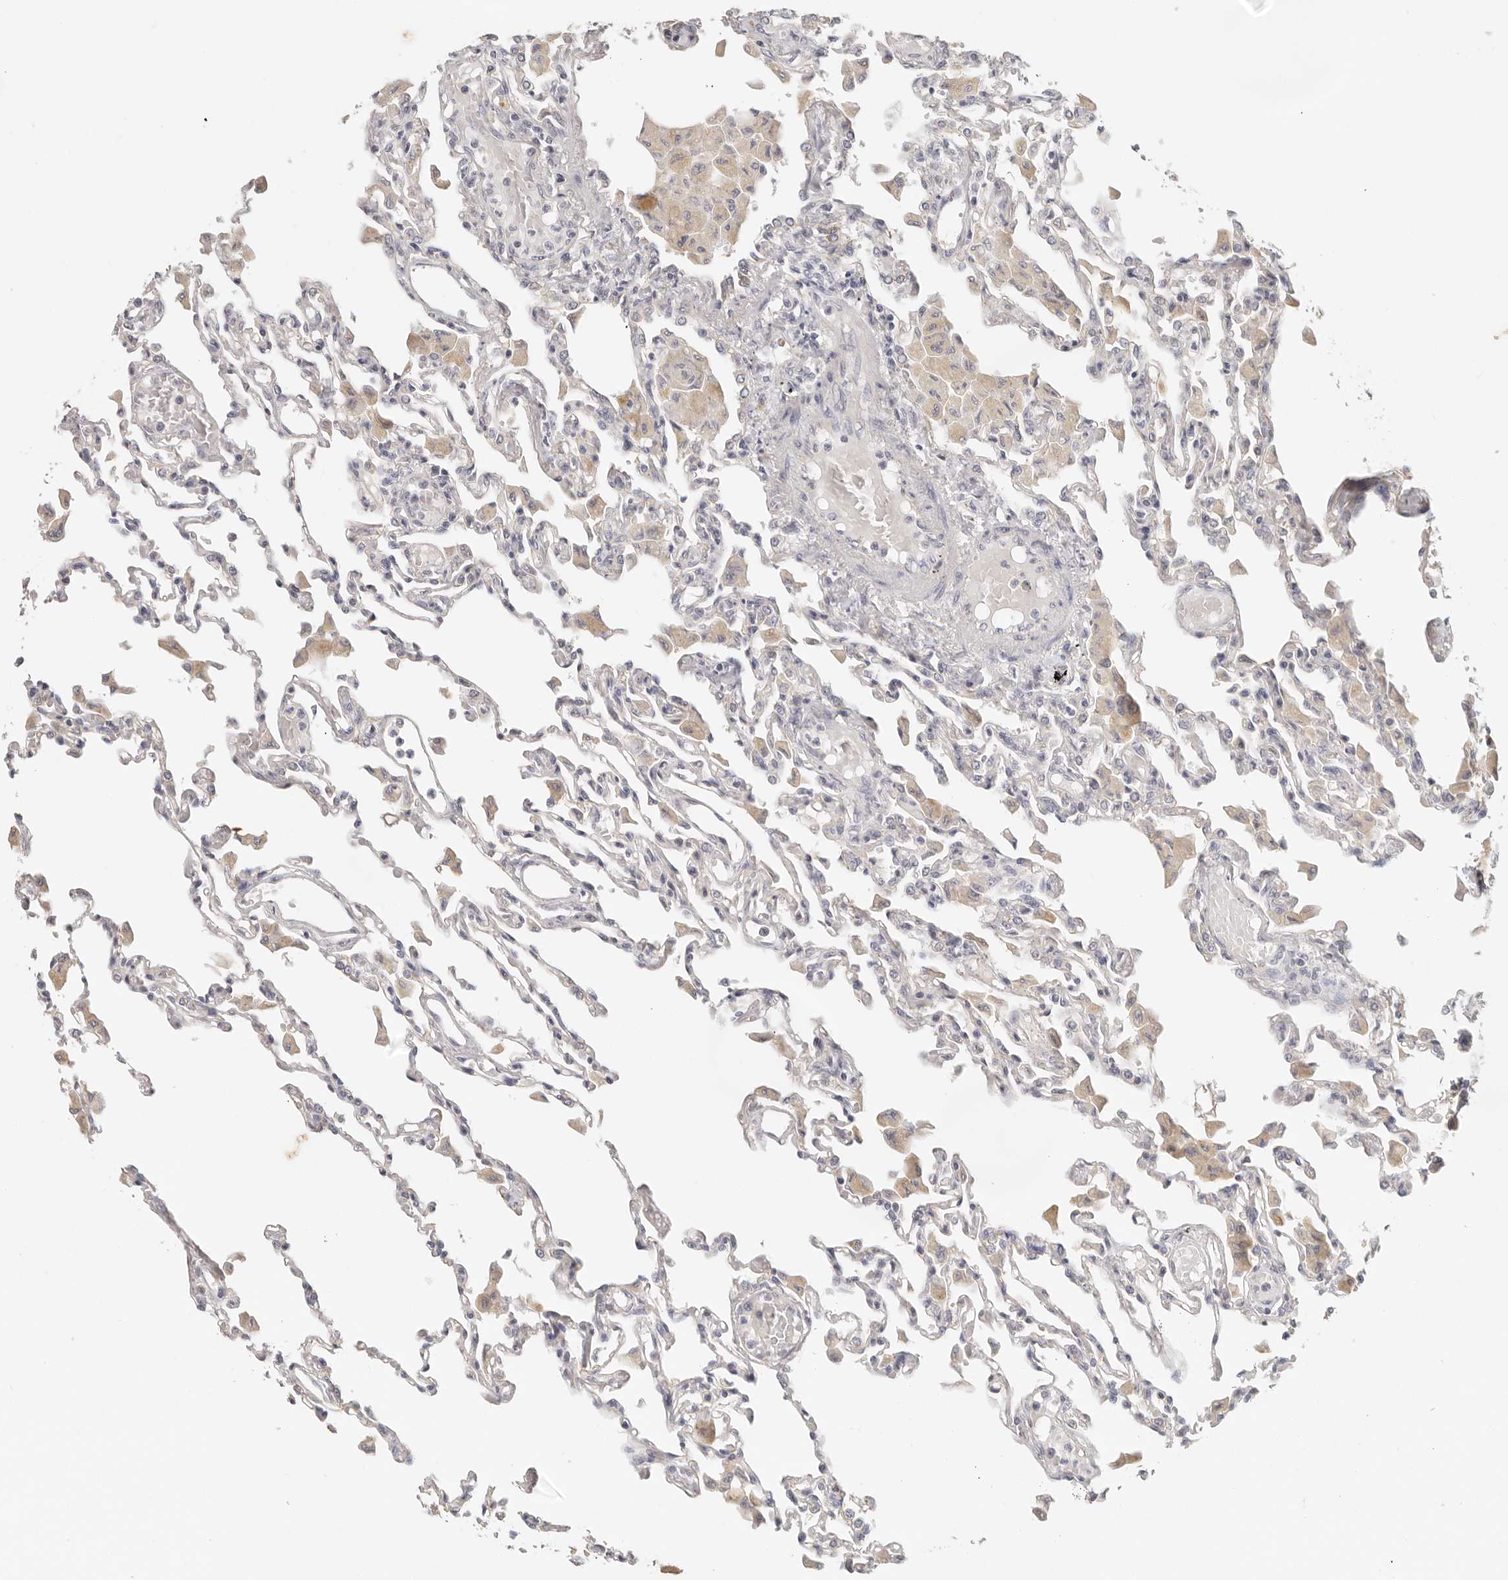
{"staining": {"intensity": "negative", "quantity": "none", "location": "none"}, "tissue": "lung", "cell_type": "Alveolar cells", "image_type": "normal", "snomed": [{"axis": "morphology", "description": "Normal tissue, NOS"}, {"axis": "topography", "description": "Bronchus"}, {"axis": "topography", "description": "Lung"}], "caption": "Immunohistochemical staining of unremarkable human lung shows no significant staining in alveolar cells.", "gene": "ANXA9", "patient": {"sex": "female", "age": 49}}